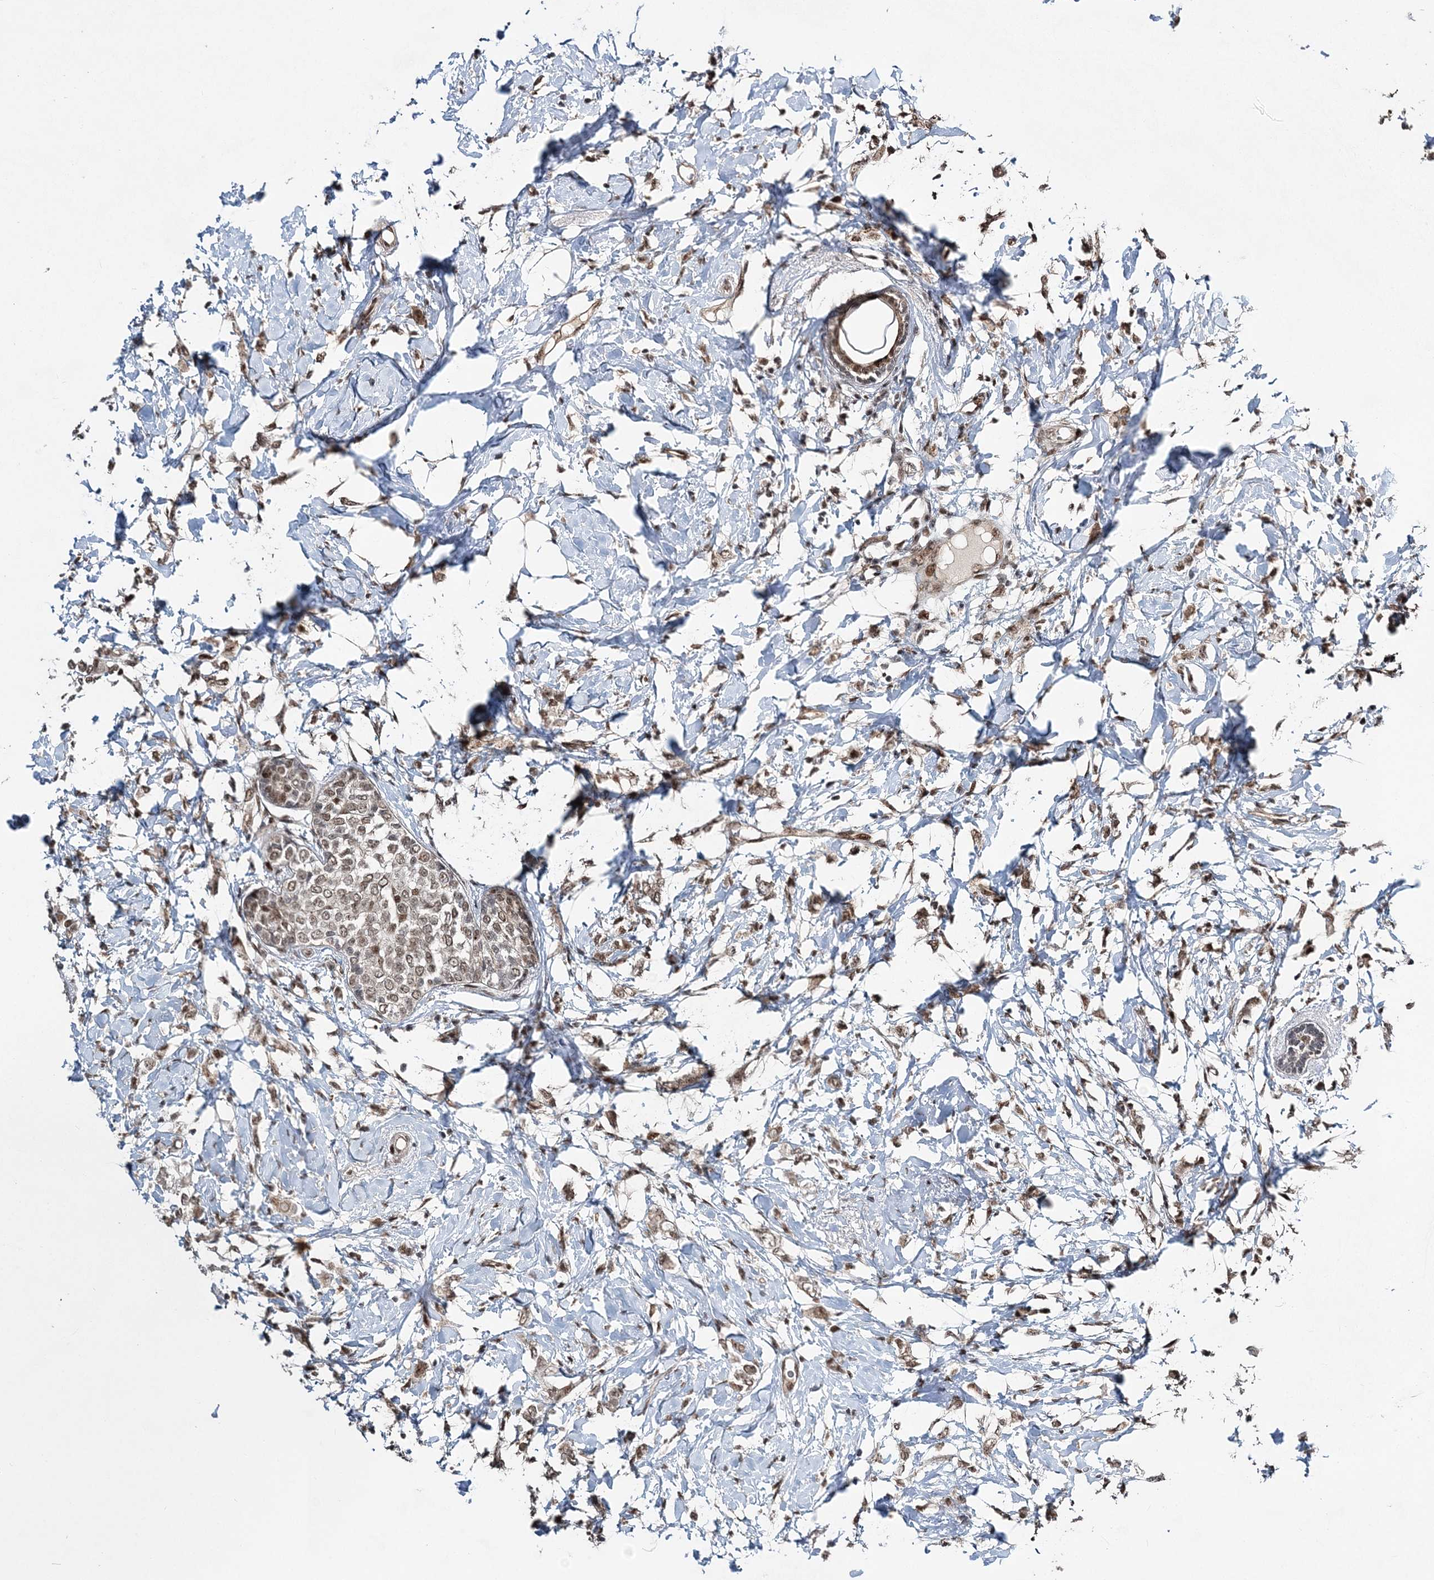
{"staining": {"intensity": "moderate", "quantity": ">75%", "location": "nuclear"}, "tissue": "breast cancer", "cell_type": "Tumor cells", "image_type": "cancer", "snomed": [{"axis": "morphology", "description": "Normal tissue, NOS"}, {"axis": "morphology", "description": "Lobular carcinoma"}, {"axis": "topography", "description": "Breast"}], "caption": "Breast lobular carcinoma stained with a brown dye shows moderate nuclear positive expression in approximately >75% of tumor cells.", "gene": "CWC22", "patient": {"sex": "female", "age": 47}}